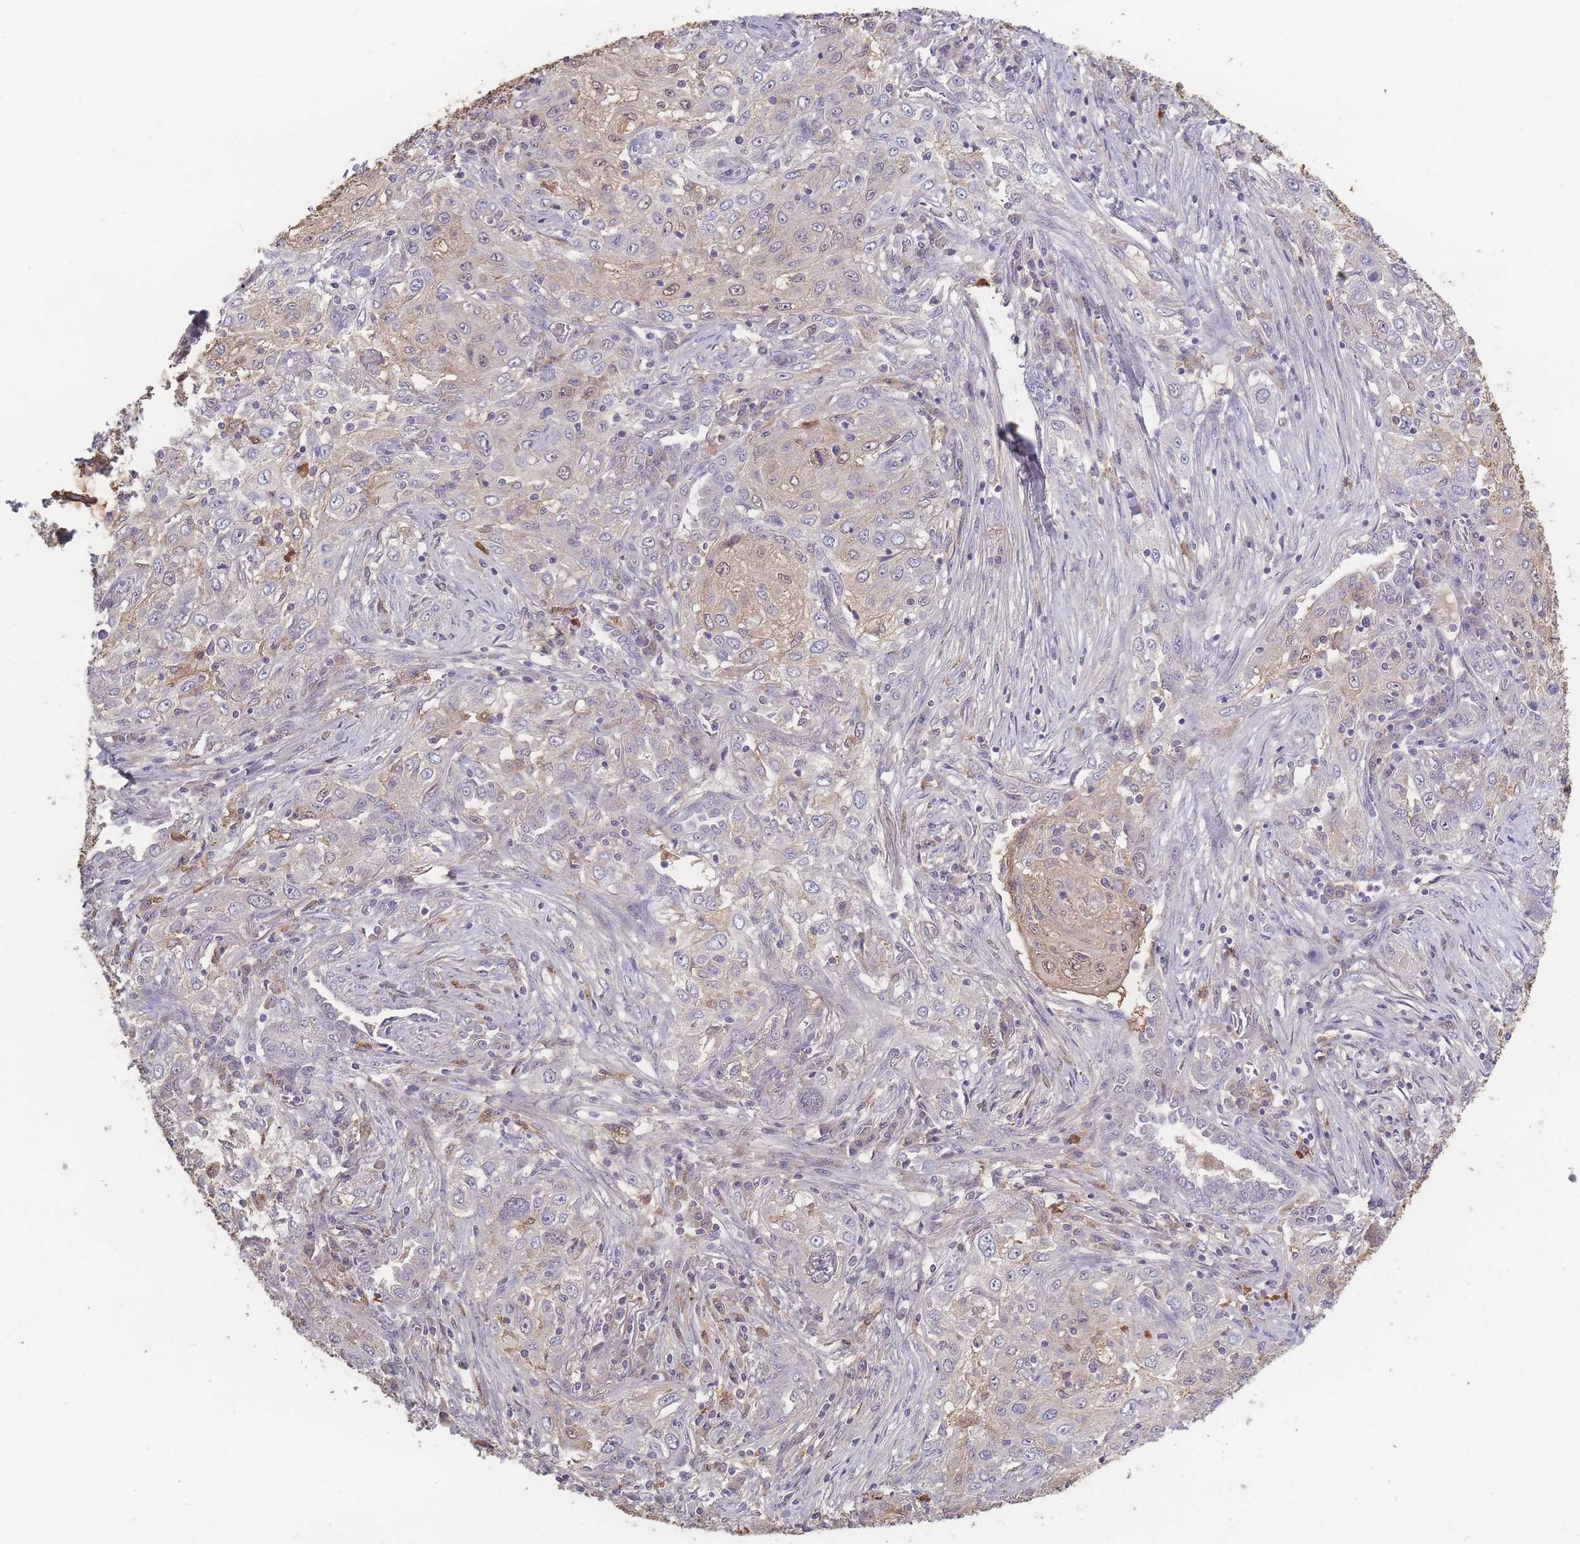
{"staining": {"intensity": "weak", "quantity": "<25%", "location": "cytoplasmic/membranous,nuclear"}, "tissue": "lung cancer", "cell_type": "Tumor cells", "image_type": "cancer", "snomed": [{"axis": "morphology", "description": "Squamous cell carcinoma, NOS"}, {"axis": "topography", "description": "Lung"}], "caption": "Immunohistochemistry (IHC) image of neoplastic tissue: squamous cell carcinoma (lung) stained with DAB demonstrates no significant protein expression in tumor cells.", "gene": "BST1", "patient": {"sex": "female", "age": 69}}